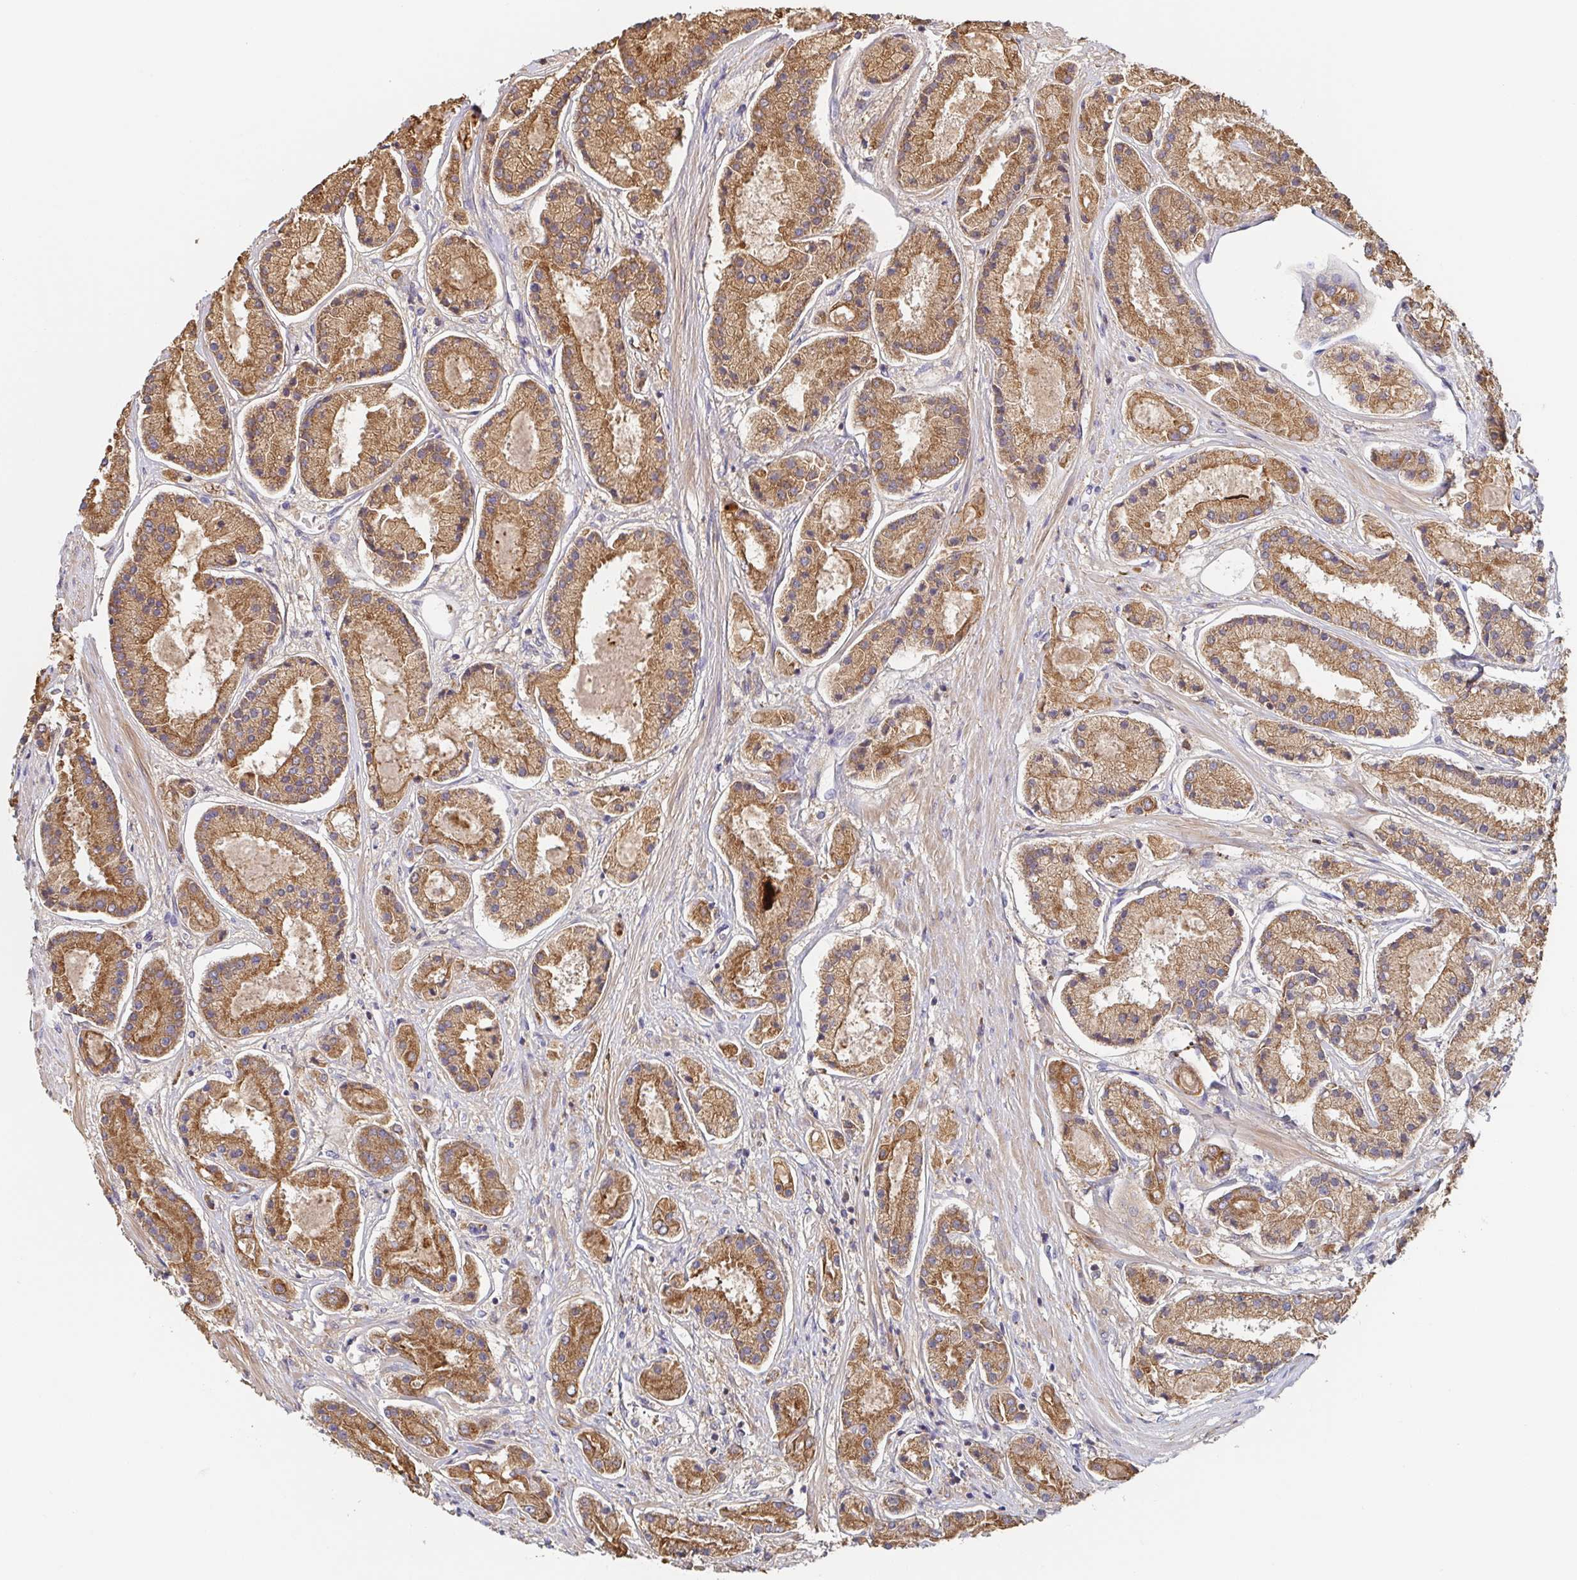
{"staining": {"intensity": "moderate", "quantity": ">75%", "location": "cytoplasmic/membranous"}, "tissue": "prostate cancer", "cell_type": "Tumor cells", "image_type": "cancer", "snomed": [{"axis": "morphology", "description": "Adenocarcinoma, High grade"}, {"axis": "topography", "description": "Prostate"}], "caption": "The image shows a brown stain indicating the presence of a protein in the cytoplasmic/membranous of tumor cells in adenocarcinoma (high-grade) (prostate).", "gene": "TUFT1", "patient": {"sex": "male", "age": 67}}